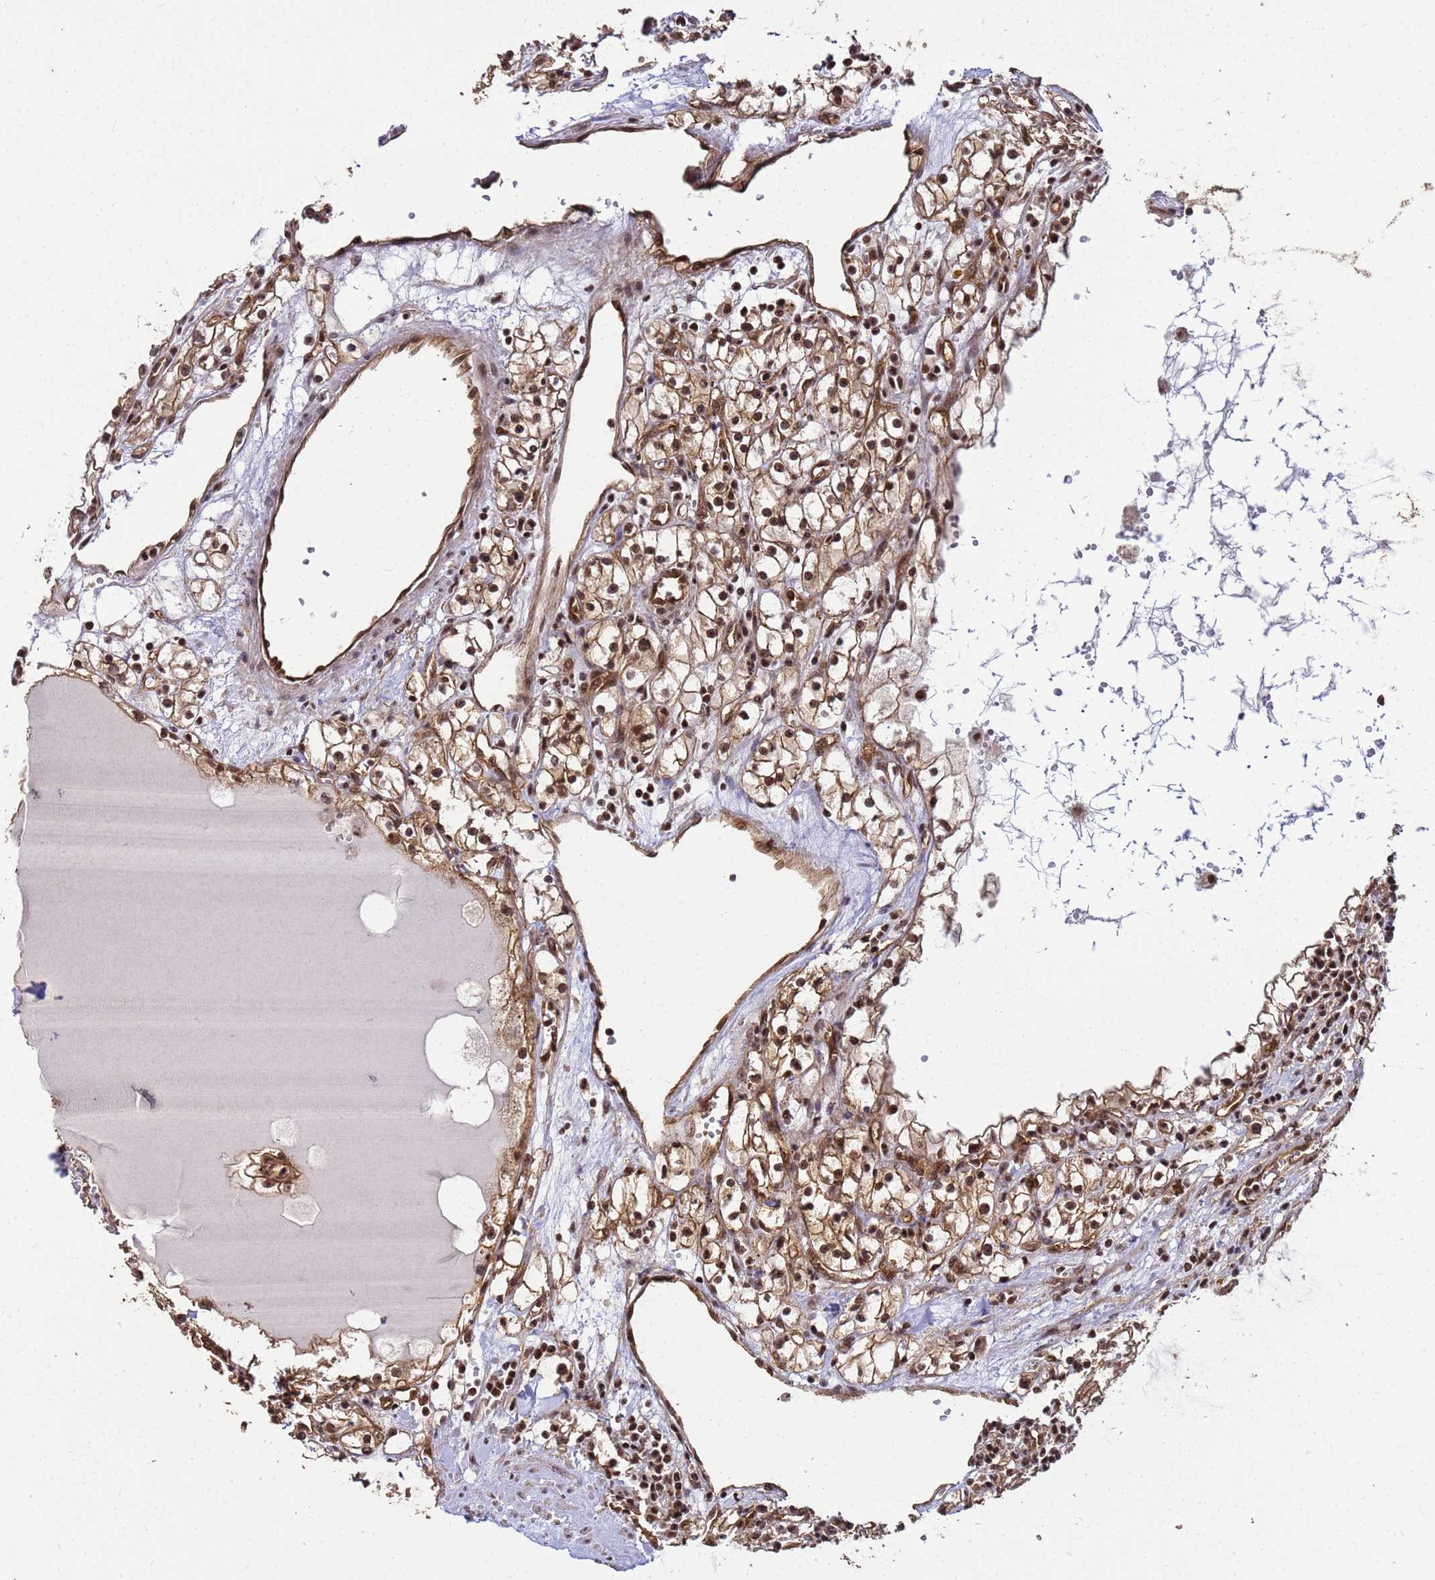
{"staining": {"intensity": "strong", "quantity": ">75%", "location": "cytoplasmic/membranous,nuclear"}, "tissue": "renal cancer", "cell_type": "Tumor cells", "image_type": "cancer", "snomed": [{"axis": "morphology", "description": "Adenocarcinoma, NOS"}, {"axis": "topography", "description": "Kidney"}], "caption": "The micrograph exhibits immunohistochemical staining of renal cancer (adenocarcinoma). There is strong cytoplasmic/membranous and nuclear expression is seen in about >75% of tumor cells.", "gene": "SYF2", "patient": {"sex": "male", "age": 56}}